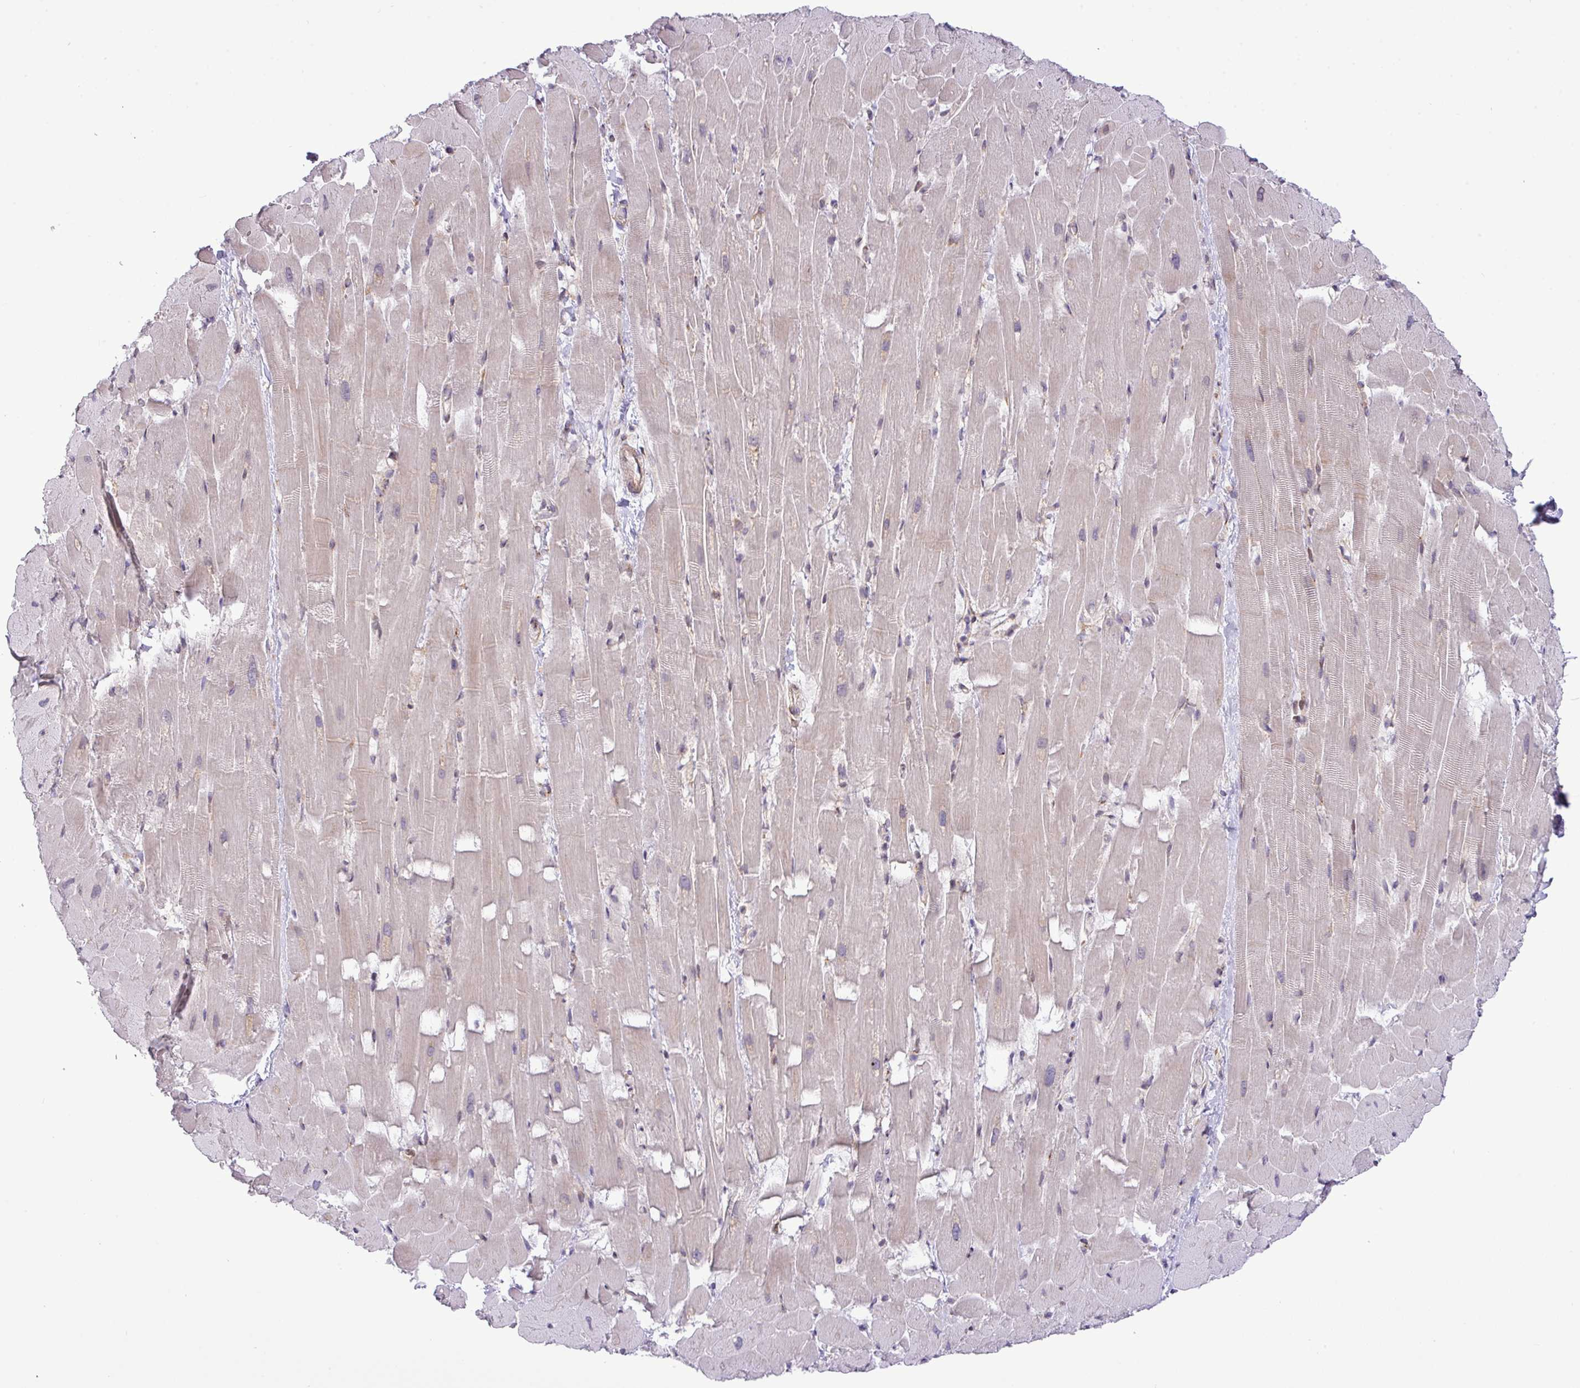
{"staining": {"intensity": "negative", "quantity": "none", "location": "none"}, "tissue": "heart muscle", "cell_type": "Cardiomyocytes", "image_type": "normal", "snomed": [{"axis": "morphology", "description": "Normal tissue, NOS"}, {"axis": "topography", "description": "Heart"}], "caption": "The micrograph demonstrates no staining of cardiomyocytes in unremarkable heart muscle. Brightfield microscopy of IHC stained with DAB (3,3'-diaminobenzidine) (brown) and hematoxylin (blue), captured at high magnification.", "gene": "FAM222B", "patient": {"sex": "male", "age": 37}}